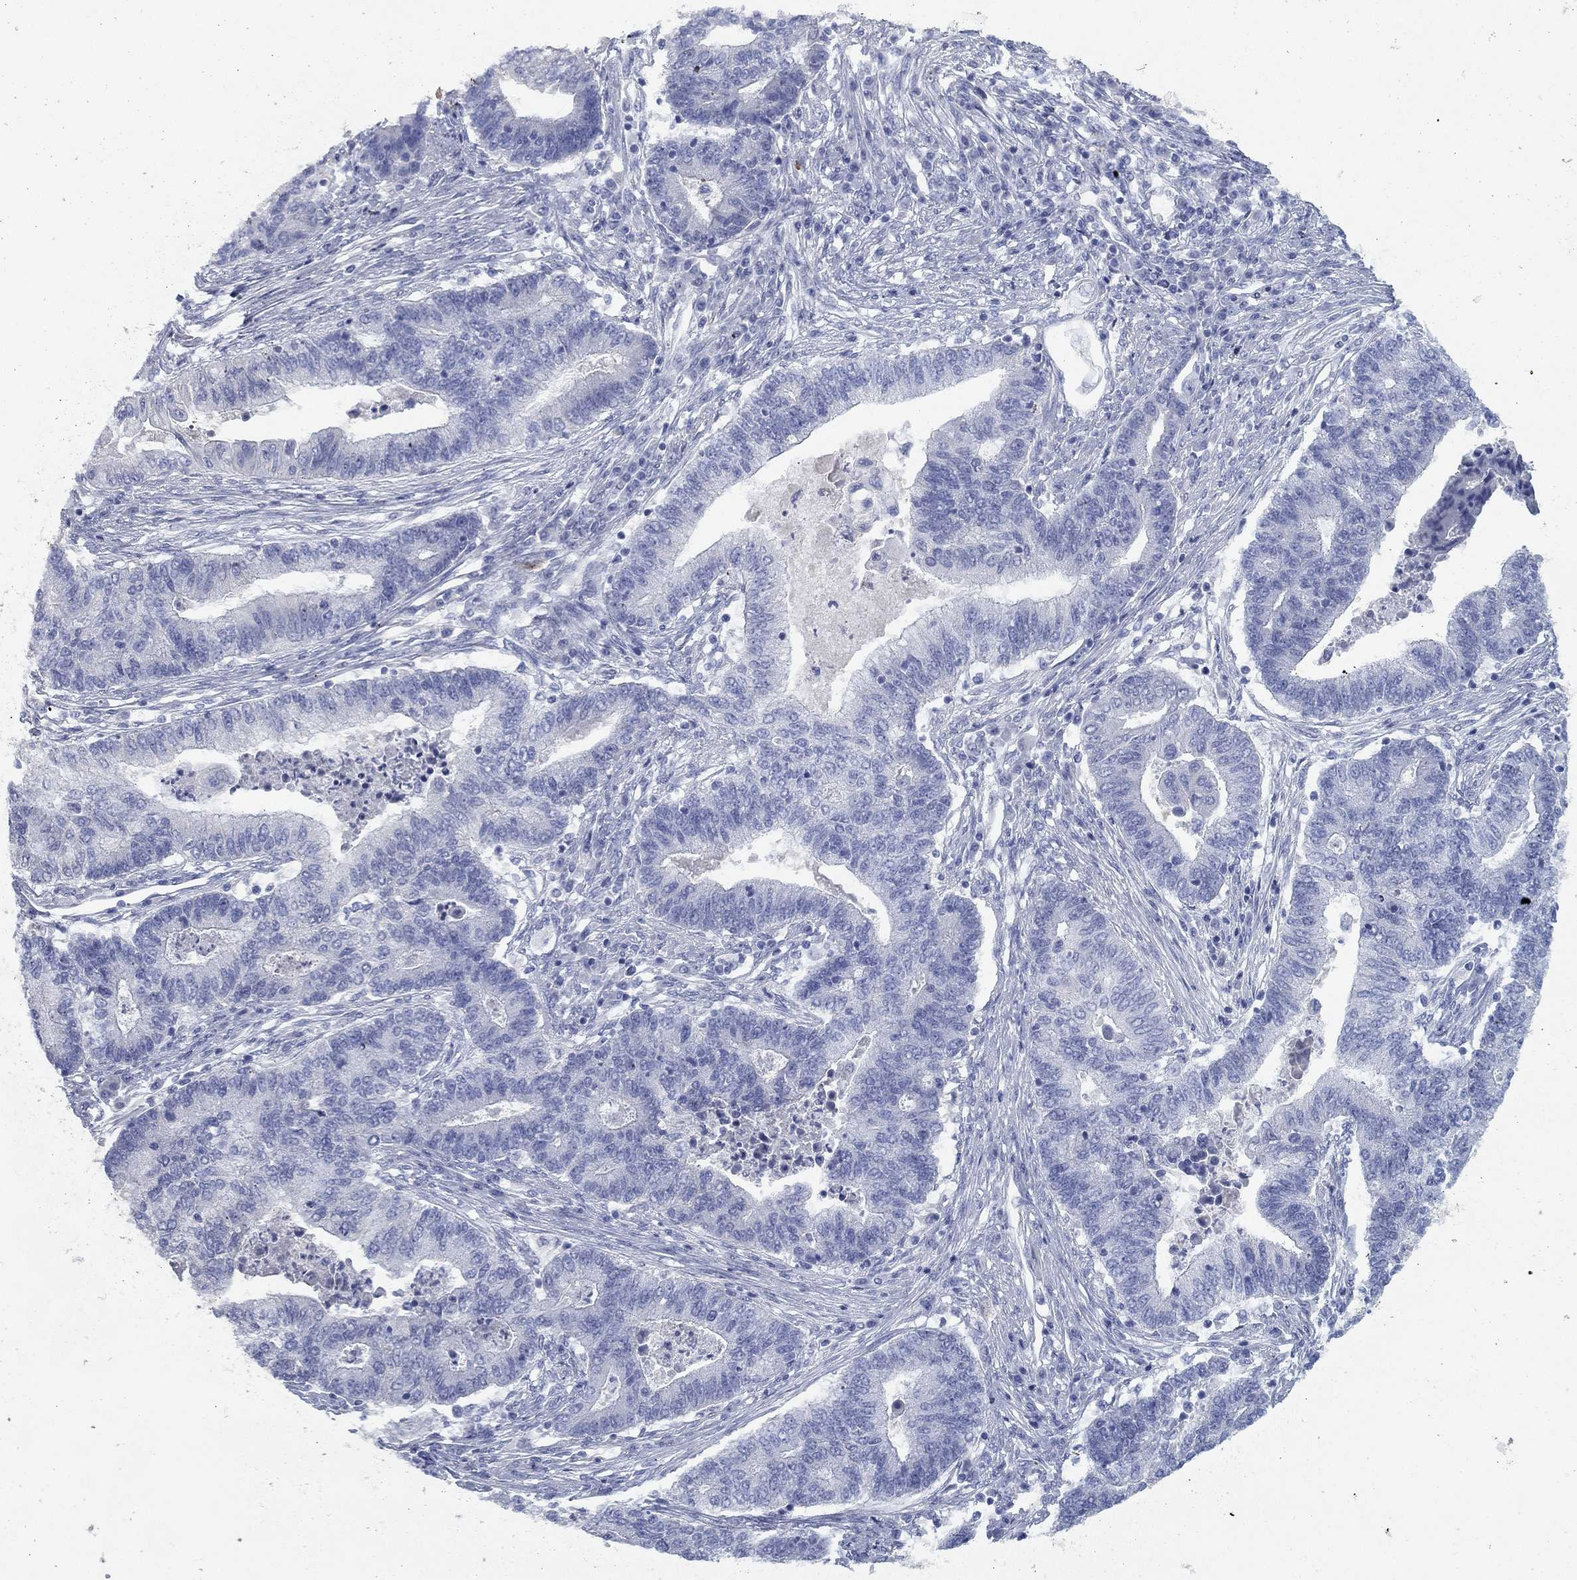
{"staining": {"intensity": "negative", "quantity": "none", "location": "none"}, "tissue": "endometrial cancer", "cell_type": "Tumor cells", "image_type": "cancer", "snomed": [{"axis": "morphology", "description": "Adenocarcinoma, NOS"}, {"axis": "topography", "description": "Uterus"}, {"axis": "topography", "description": "Endometrium"}], "caption": "This is an IHC image of endometrial adenocarcinoma. There is no staining in tumor cells.", "gene": "APOC3", "patient": {"sex": "female", "age": 54}}